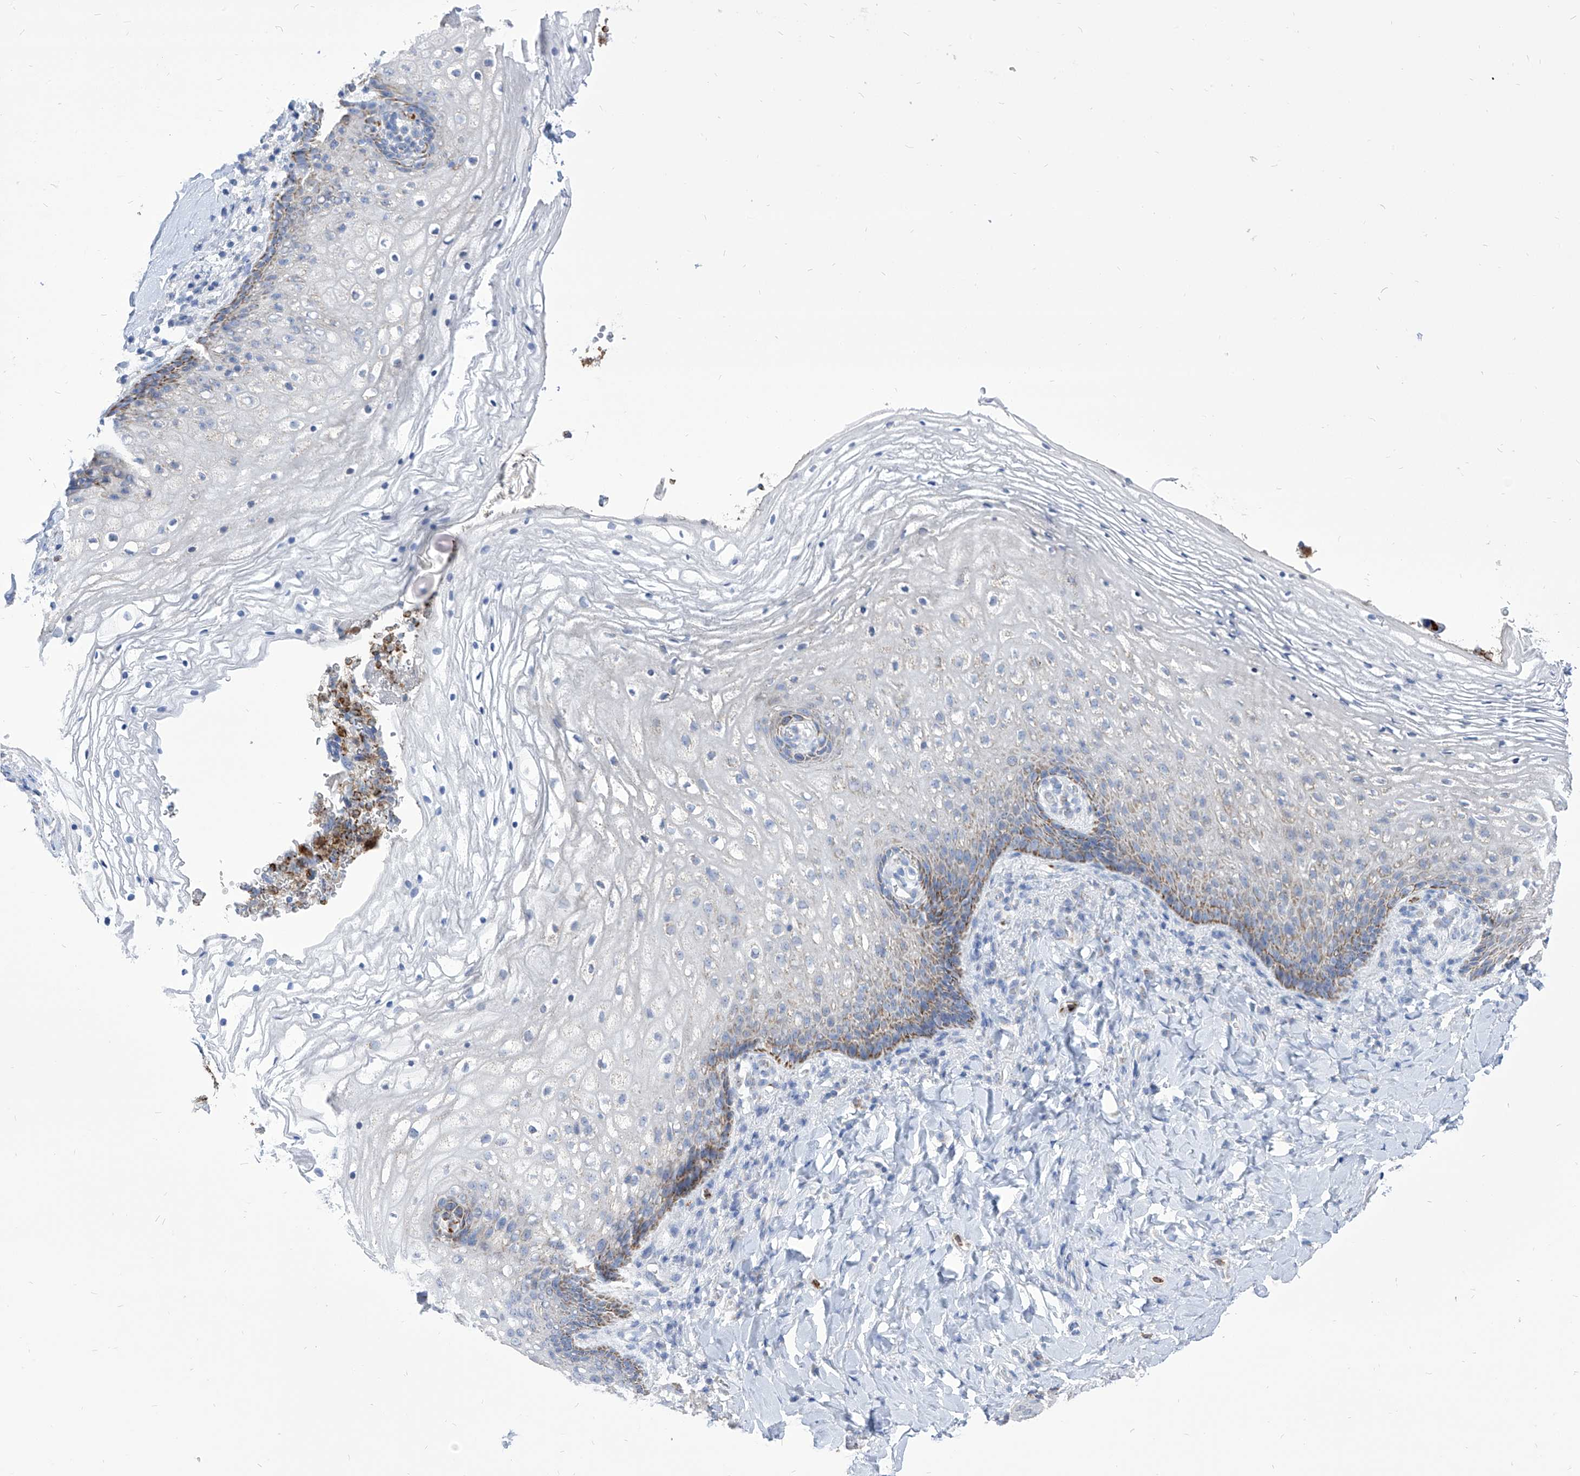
{"staining": {"intensity": "moderate", "quantity": "<25%", "location": "cytoplasmic/membranous"}, "tissue": "vagina", "cell_type": "Squamous epithelial cells", "image_type": "normal", "snomed": [{"axis": "morphology", "description": "Normal tissue, NOS"}, {"axis": "topography", "description": "Vagina"}], "caption": "Moderate cytoplasmic/membranous protein positivity is appreciated in about <25% of squamous epithelial cells in vagina.", "gene": "COQ3", "patient": {"sex": "female", "age": 60}}